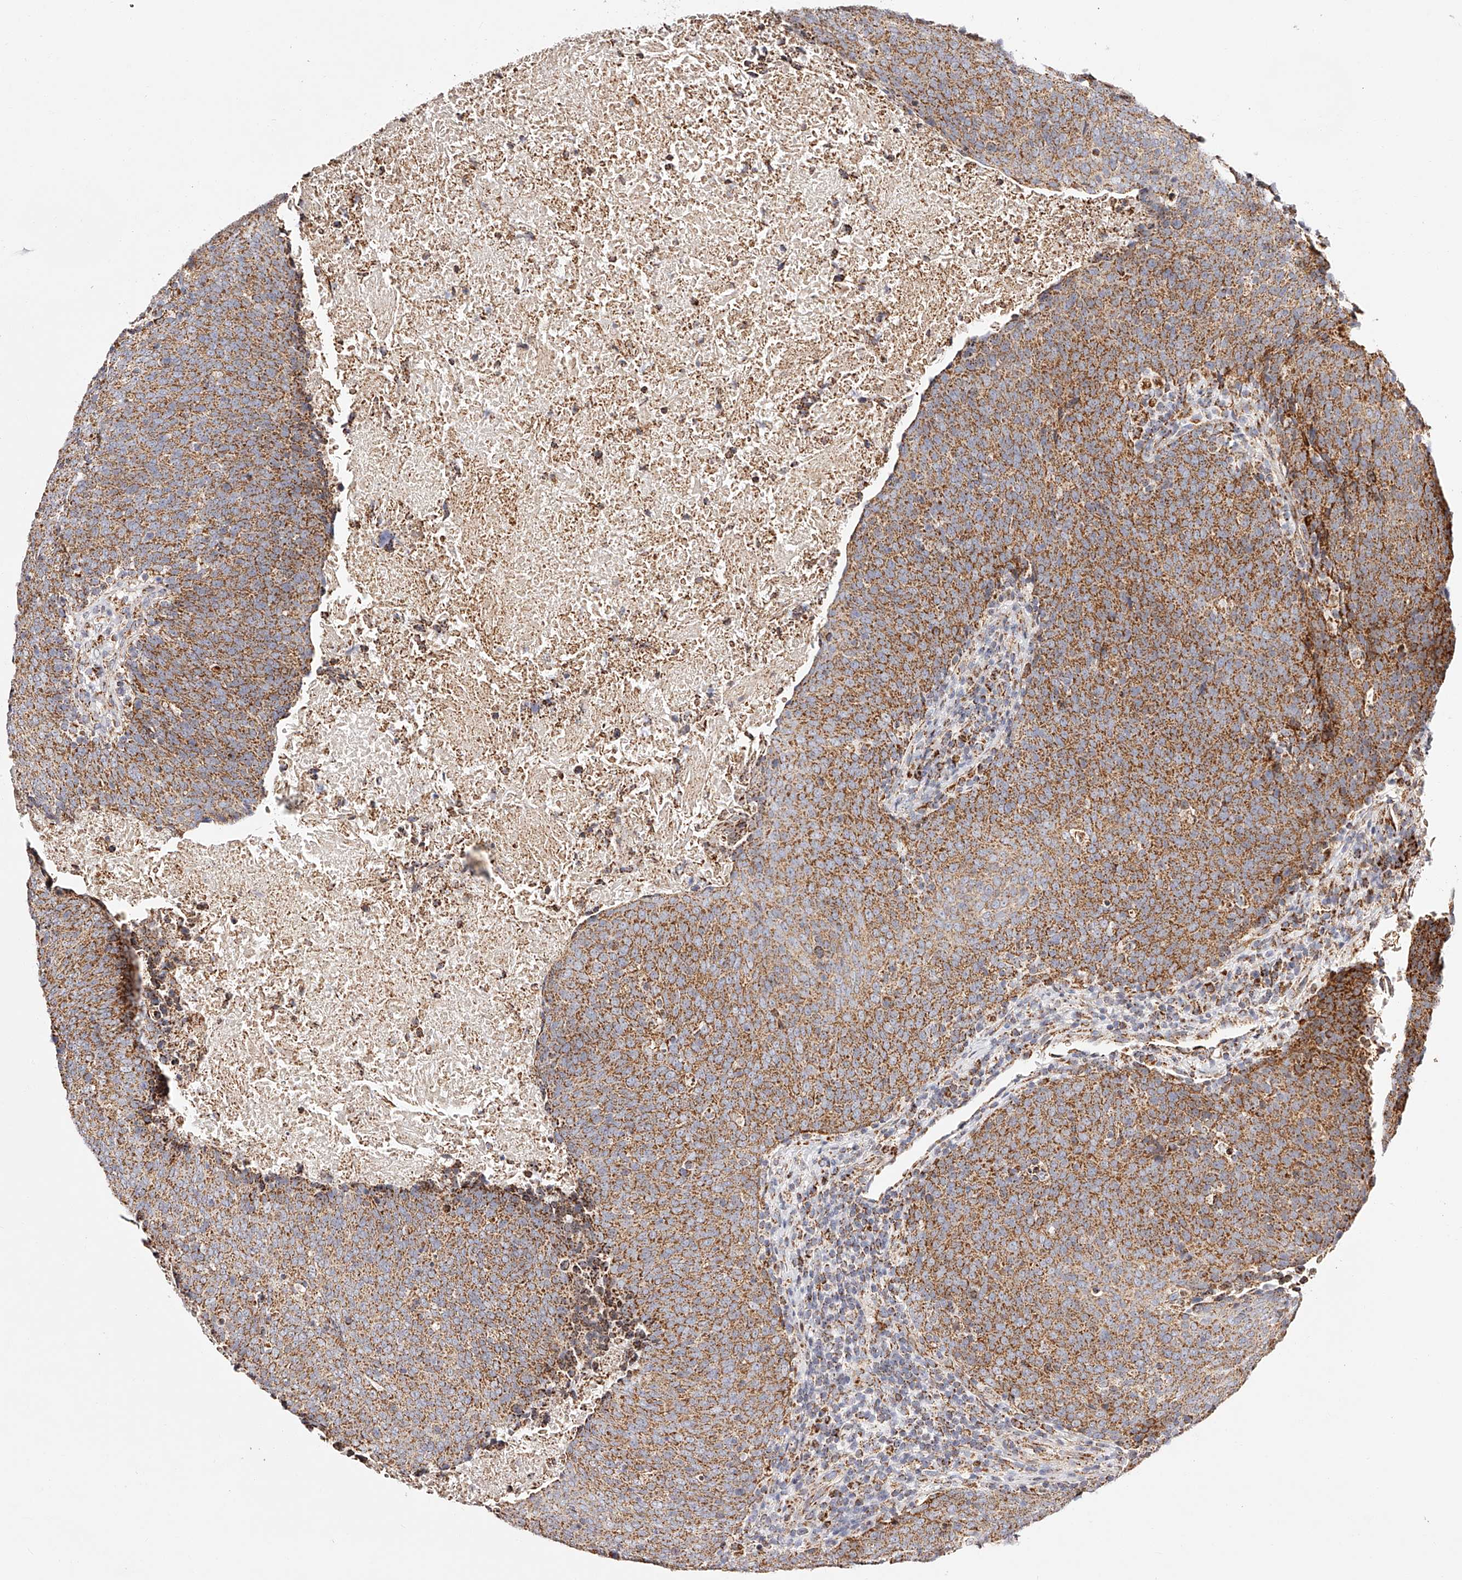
{"staining": {"intensity": "moderate", "quantity": ">75%", "location": "cytoplasmic/membranous"}, "tissue": "head and neck cancer", "cell_type": "Tumor cells", "image_type": "cancer", "snomed": [{"axis": "morphology", "description": "Squamous cell carcinoma, NOS"}, {"axis": "morphology", "description": "Squamous cell carcinoma, metastatic, NOS"}, {"axis": "topography", "description": "Lymph node"}, {"axis": "topography", "description": "Head-Neck"}], "caption": "There is medium levels of moderate cytoplasmic/membranous expression in tumor cells of head and neck metastatic squamous cell carcinoma, as demonstrated by immunohistochemical staining (brown color).", "gene": "NDUFV3", "patient": {"sex": "male", "age": 62}}